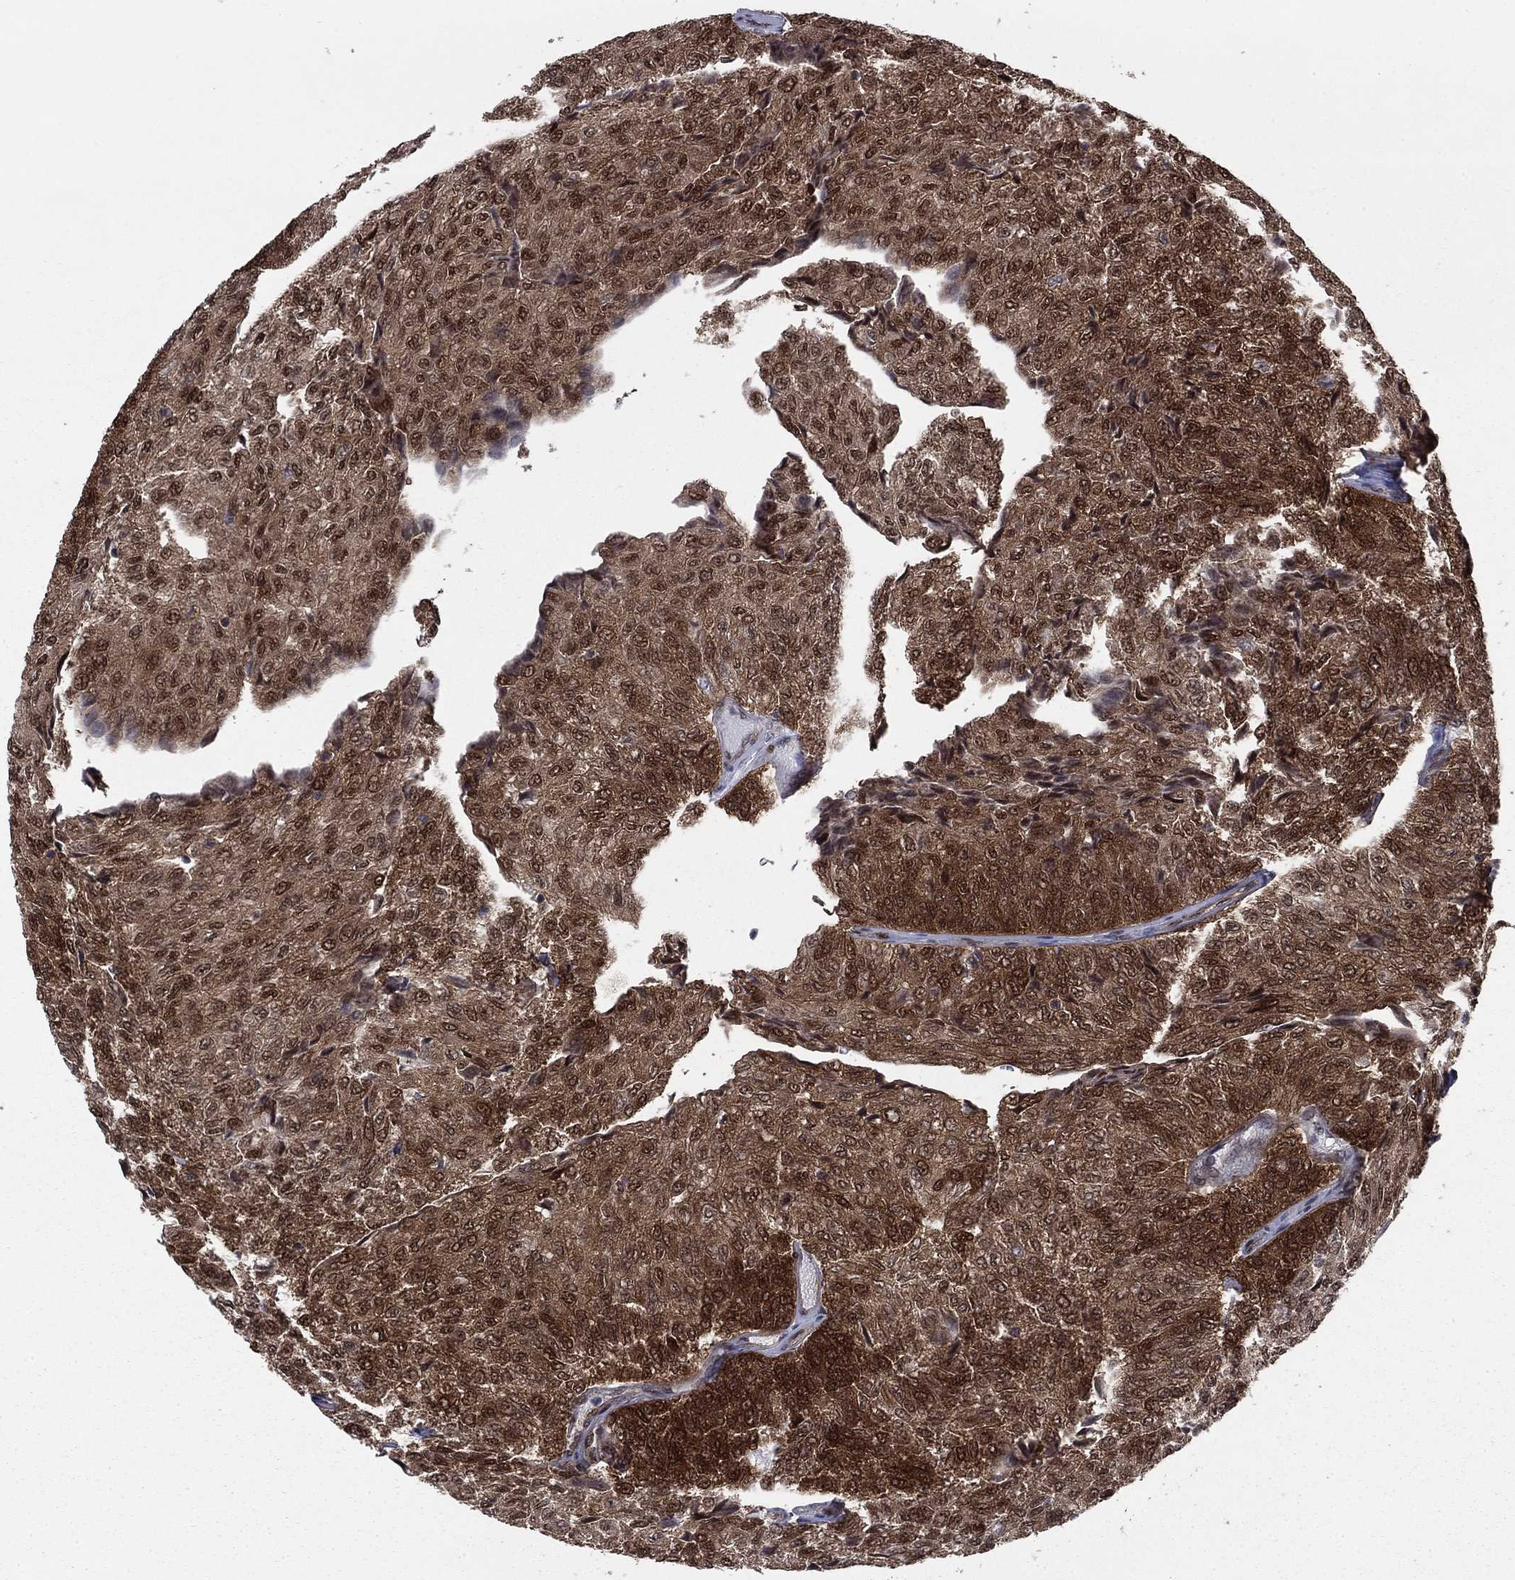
{"staining": {"intensity": "moderate", "quantity": "25%-75%", "location": "cytoplasmic/membranous,nuclear"}, "tissue": "urothelial cancer", "cell_type": "Tumor cells", "image_type": "cancer", "snomed": [{"axis": "morphology", "description": "Urothelial carcinoma, Low grade"}, {"axis": "topography", "description": "Urinary bladder"}], "caption": "A micrograph of urothelial cancer stained for a protein shows moderate cytoplasmic/membranous and nuclear brown staining in tumor cells.", "gene": "FKBP4", "patient": {"sex": "male", "age": 78}}